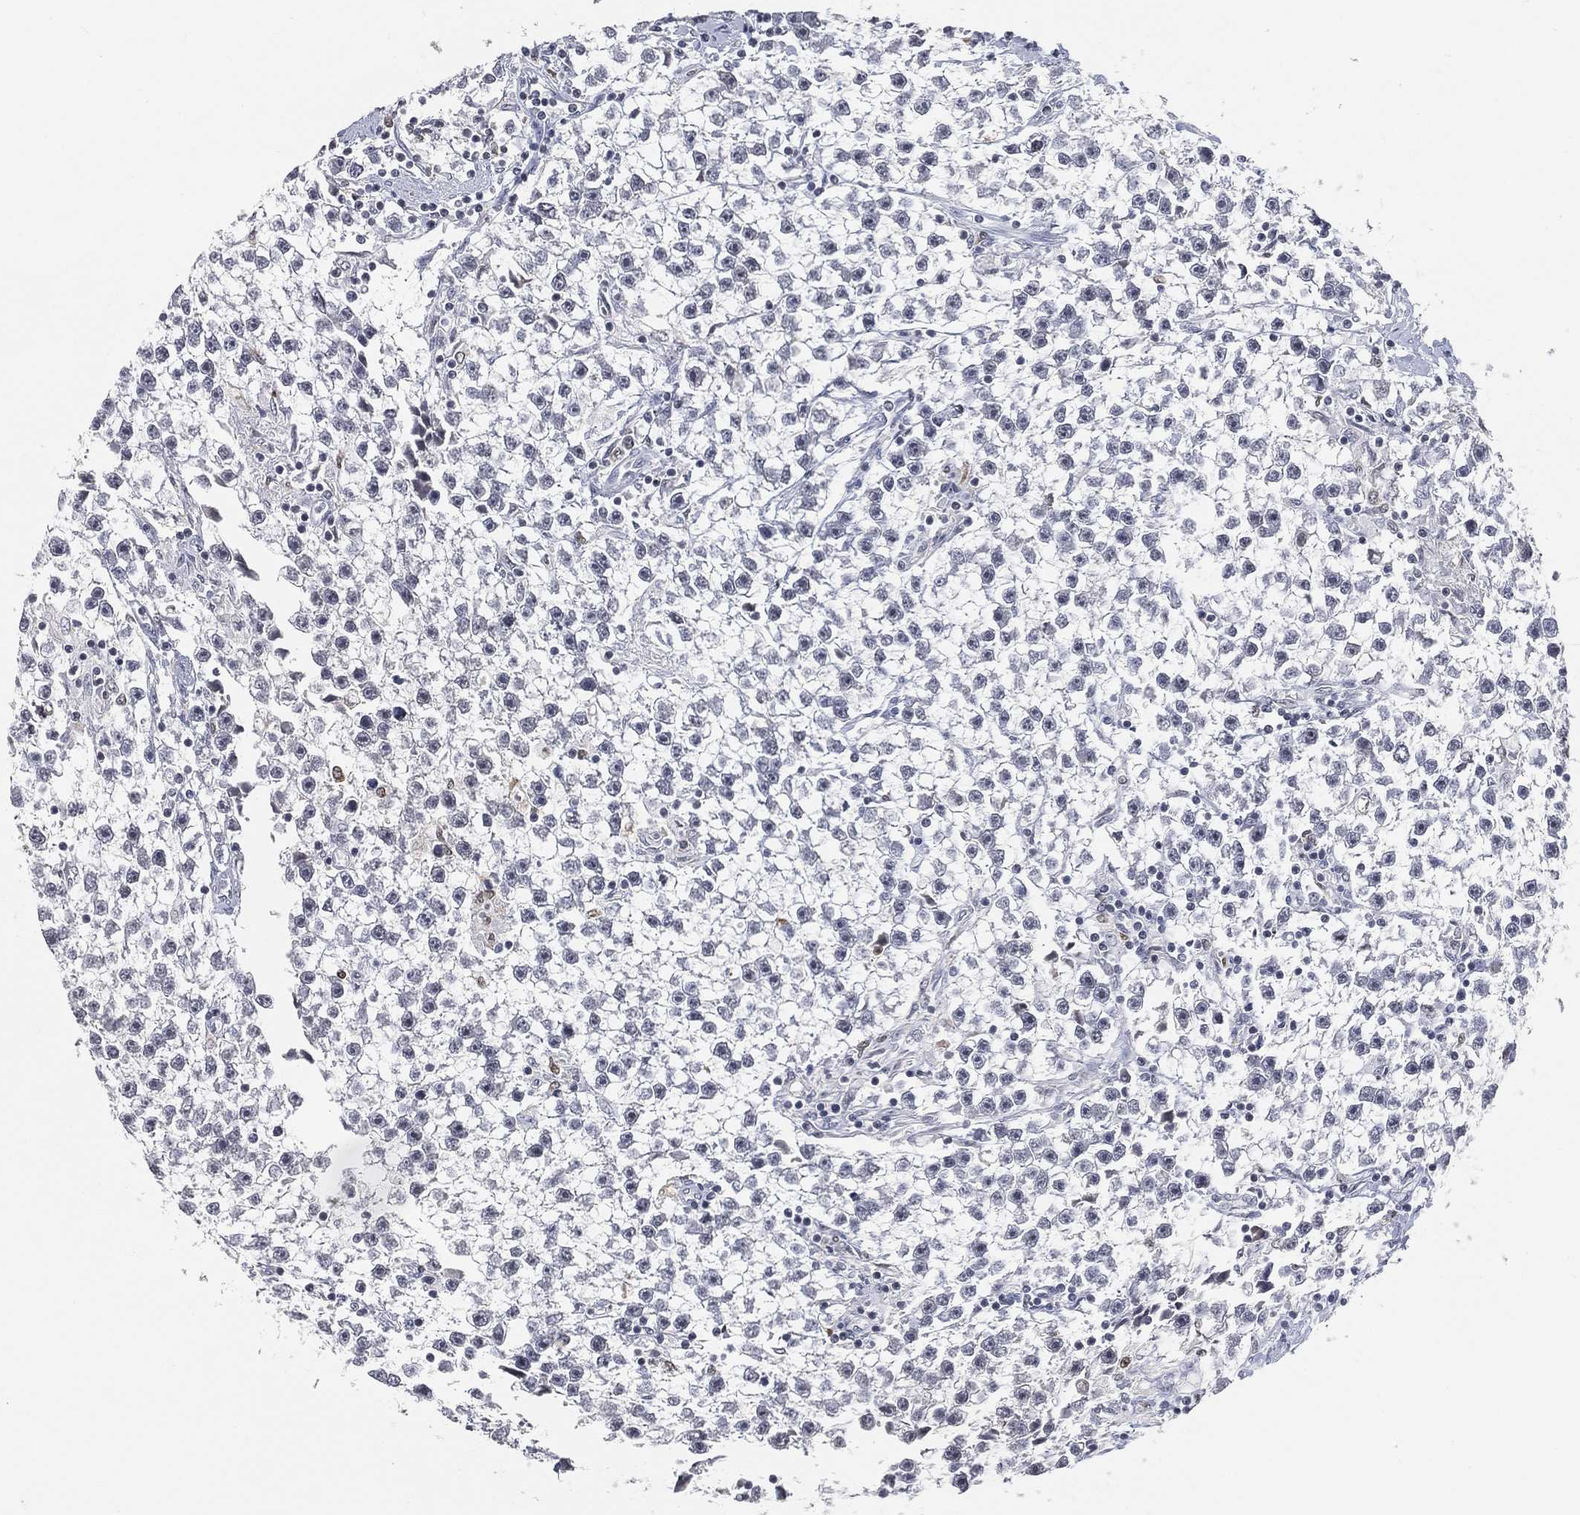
{"staining": {"intensity": "negative", "quantity": "none", "location": "none"}, "tissue": "testis cancer", "cell_type": "Tumor cells", "image_type": "cancer", "snomed": [{"axis": "morphology", "description": "Seminoma, NOS"}, {"axis": "topography", "description": "Testis"}], "caption": "Photomicrograph shows no protein expression in tumor cells of seminoma (testis) tissue. (Brightfield microscopy of DAB (3,3'-diaminobenzidine) IHC at high magnification).", "gene": "ARG1", "patient": {"sex": "male", "age": 59}}